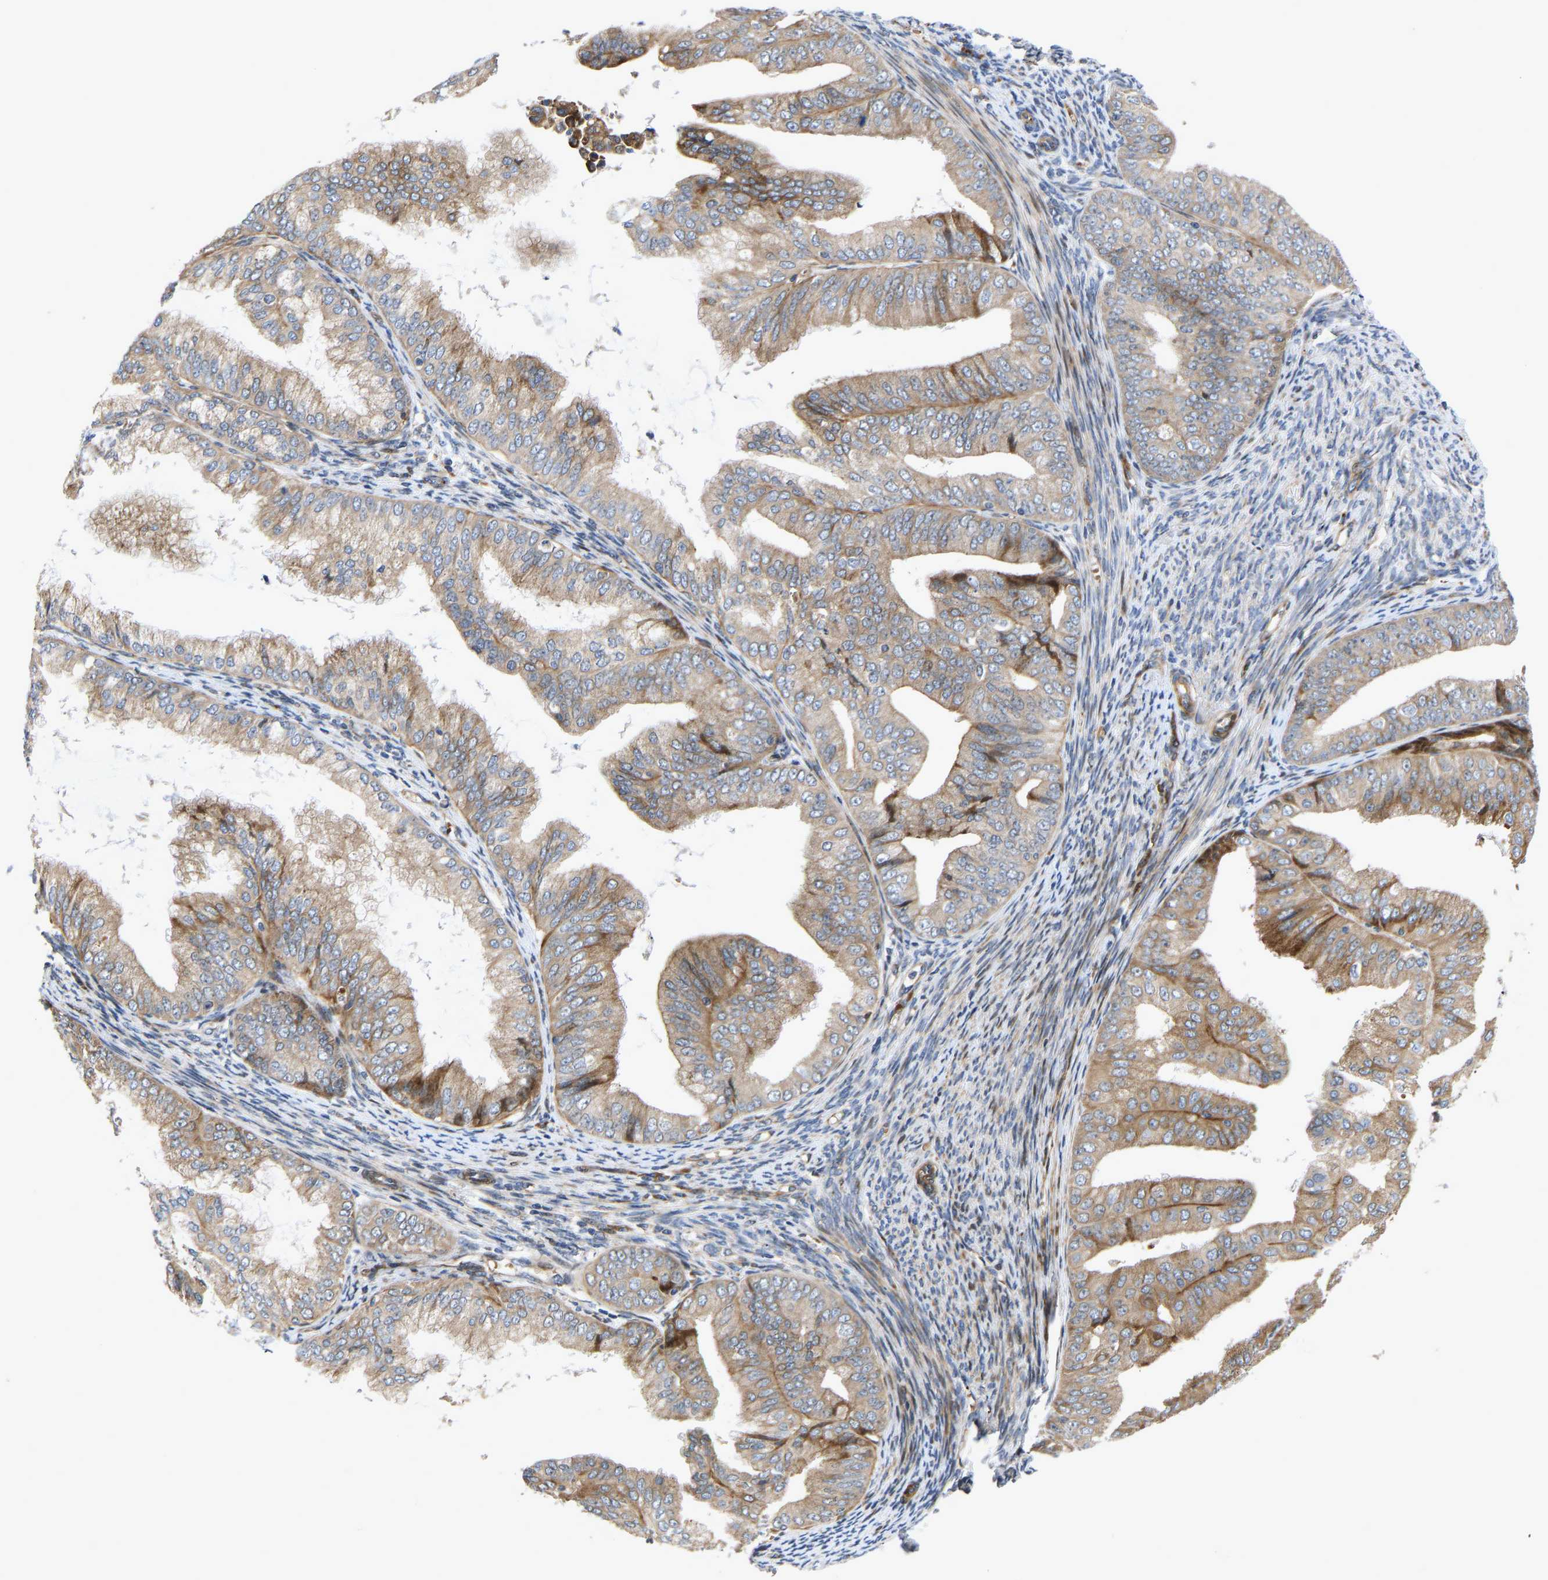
{"staining": {"intensity": "moderate", "quantity": ">75%", "location": "cytoplasmic/membranous"}, "tissue": "endometrial cancer", "cell_type": "Tumor cells", "image_type": "cancer", "snomed": [{"axis": "morphology", "description": "Adenocarcinoma, NOS"}, {"axis": "topography", "description": "Endometrium"}], "caption": "An image of endometrial adenocarcinoma stained for a protein reveals moderate cytoplasmic/membranous brown staining in tumor cells. (DAB (3,3'-diaminobenzidine) = brown stain, brightfield microscopy at high magnification).", "gene": "TMEM38B", "patient": {"sex": "female", "age": 63}}